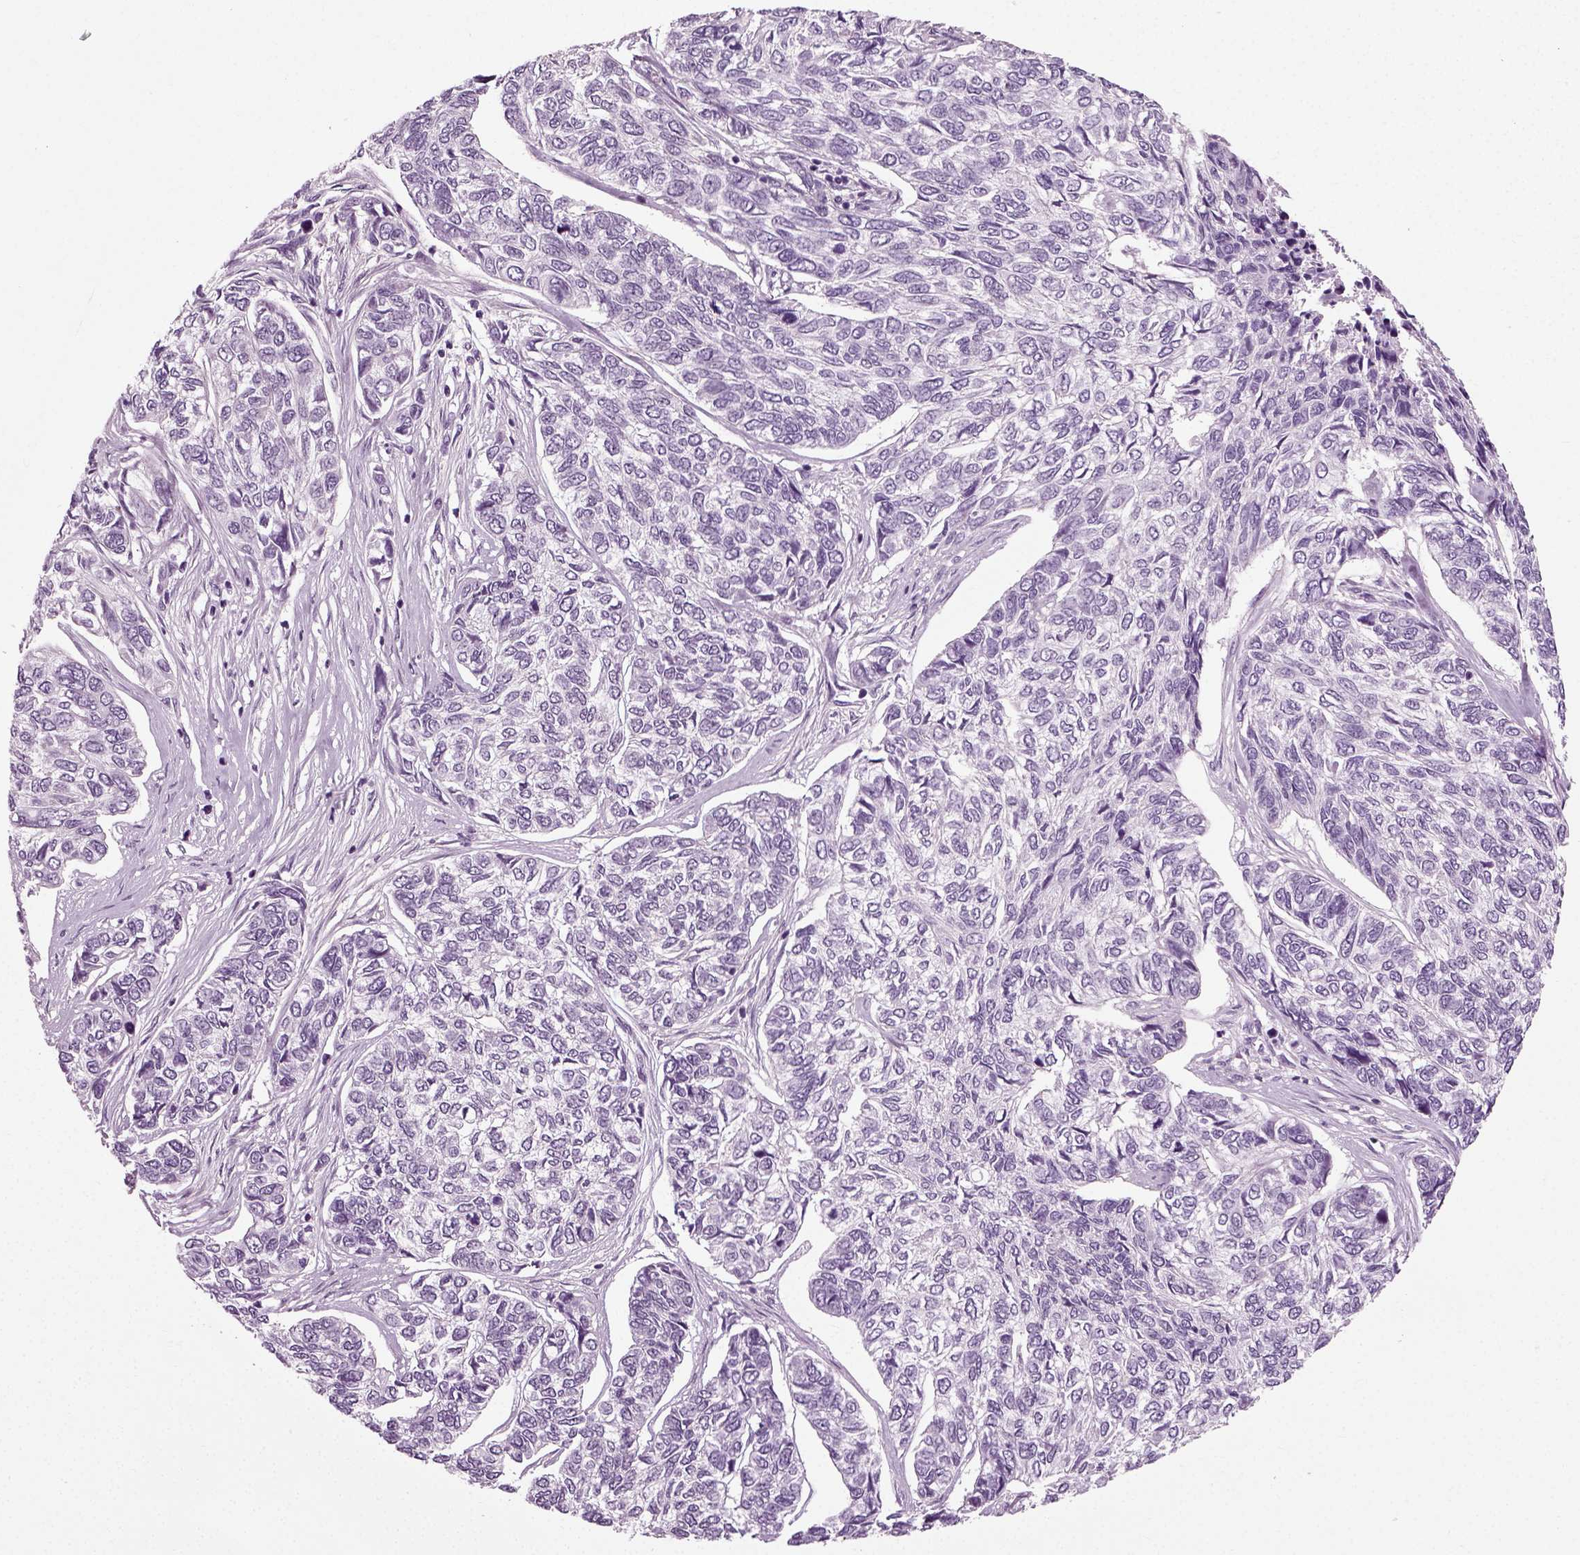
{"staining": {"intensity": "negative", "quantity": "none", "location": "none"}, "tissue": "skin cancer", "cell_type": "Tumor cells", "image_type": "cancer", "snomed": [{"axis": "morphology", "description": "Basal cell carcinoma"}, {"axis": "topography", "description": "Skin"}], "caption": "Tumor cells show no significant positivity in skin cancer.", "gene": "SCG5", "patient": {"sex": "female", "age": 65}}